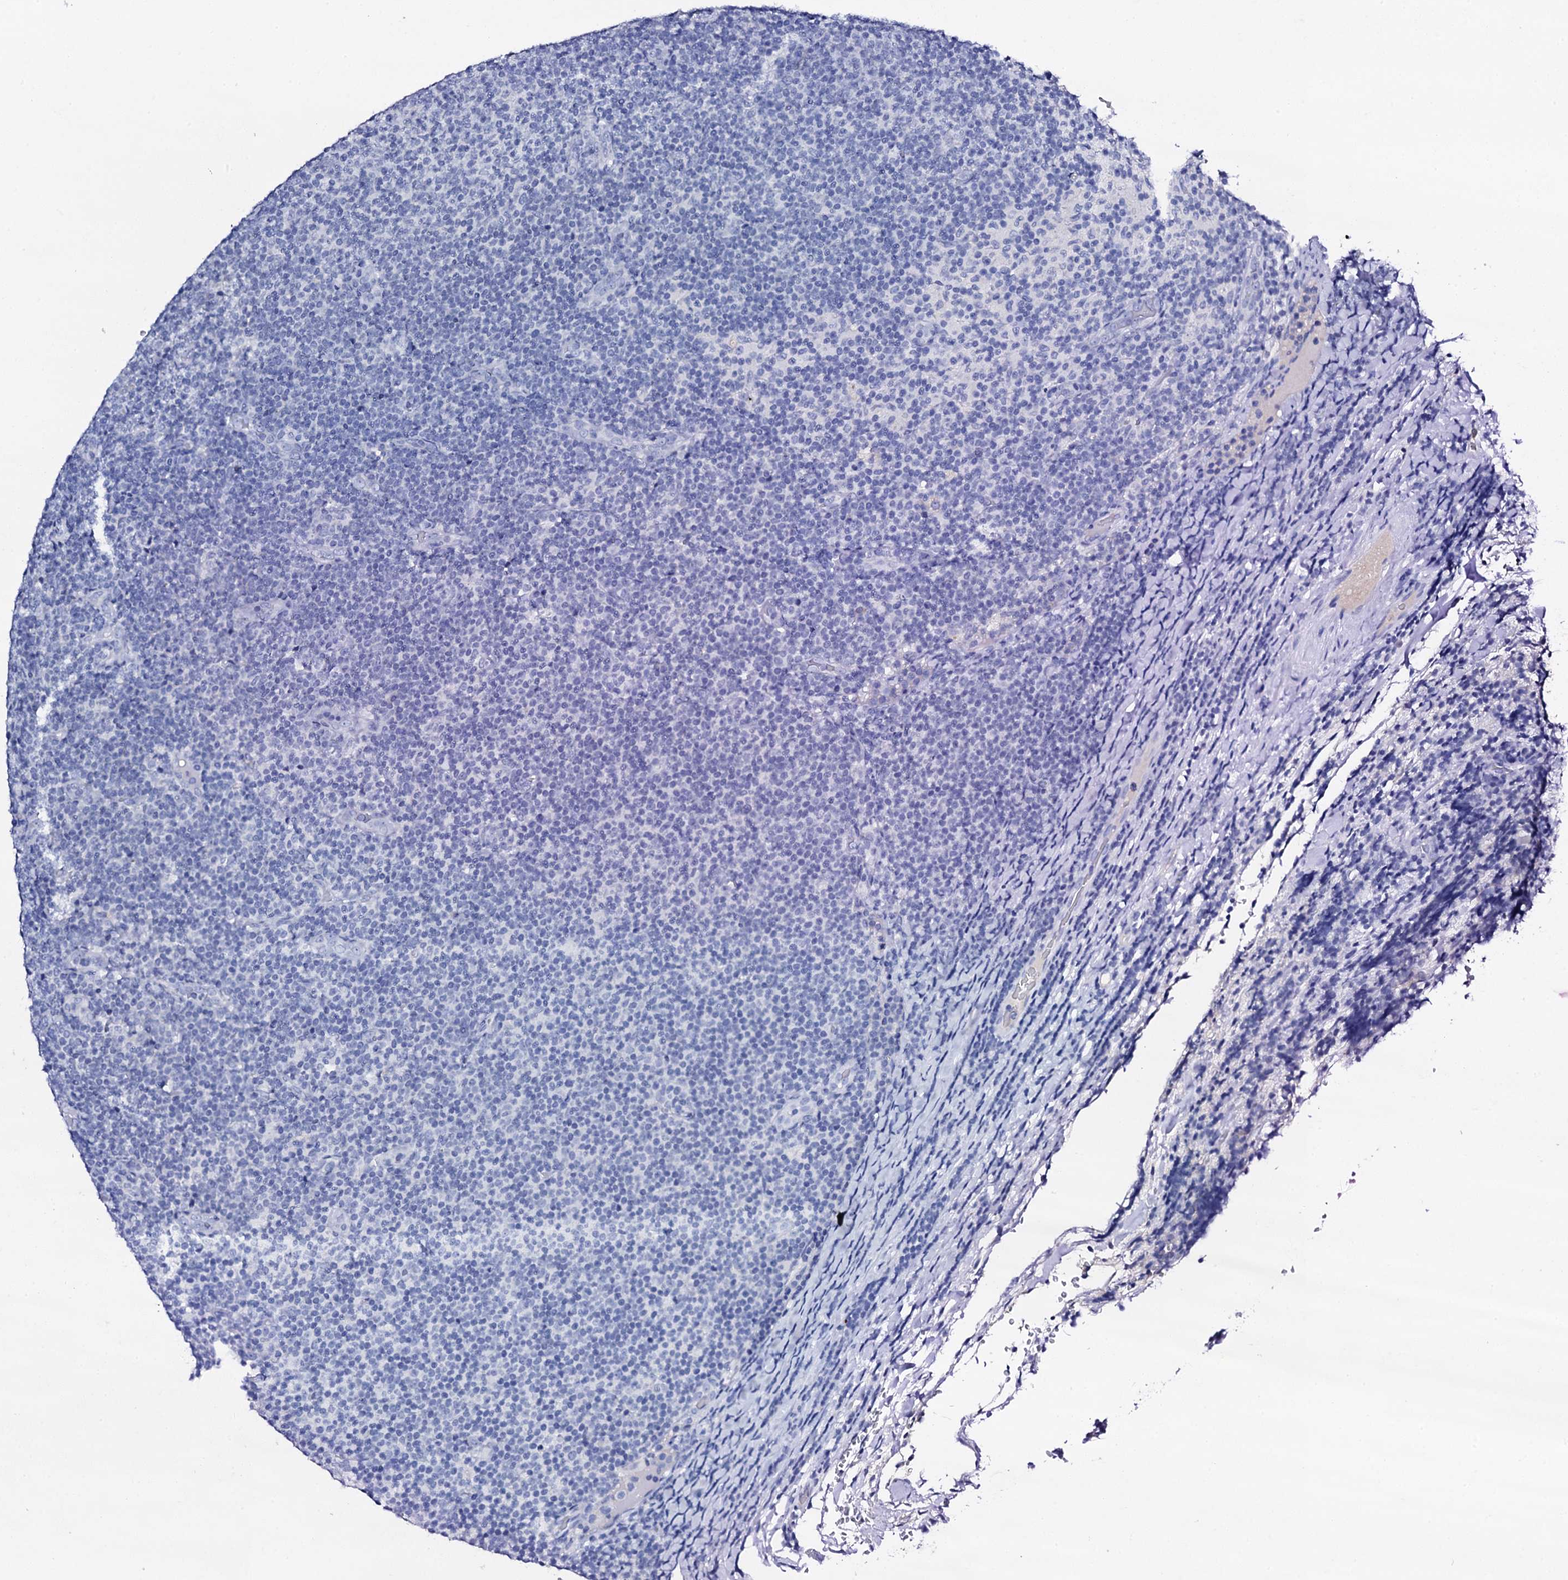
{"staining": {"intensity": "negative", "quantity": "none", "location": "none"}, "tissue": "lymphoma", "cell_type": "Tumor cells", "image_type": "cancer", "snomed": [{"axis": "morphology", "description": "Malignant lymphoma, non-Hodgkin's type, Low grade"}, {"axis": "topography", "description": "Lymph node"}], "caption": "IHC histopathology image of neoplastic tissue: low-grade malignant lymphoma, non-Hodgkin's type stained with DAB reveals no significant protein expression in tumor cells. (Brightfield microscopy of DAB (3,3'-diaminobenzidine) immunohistochemistry at high magnification).", "gene": "FBXL16", "patient": {"sex": "male", "age": 66}}